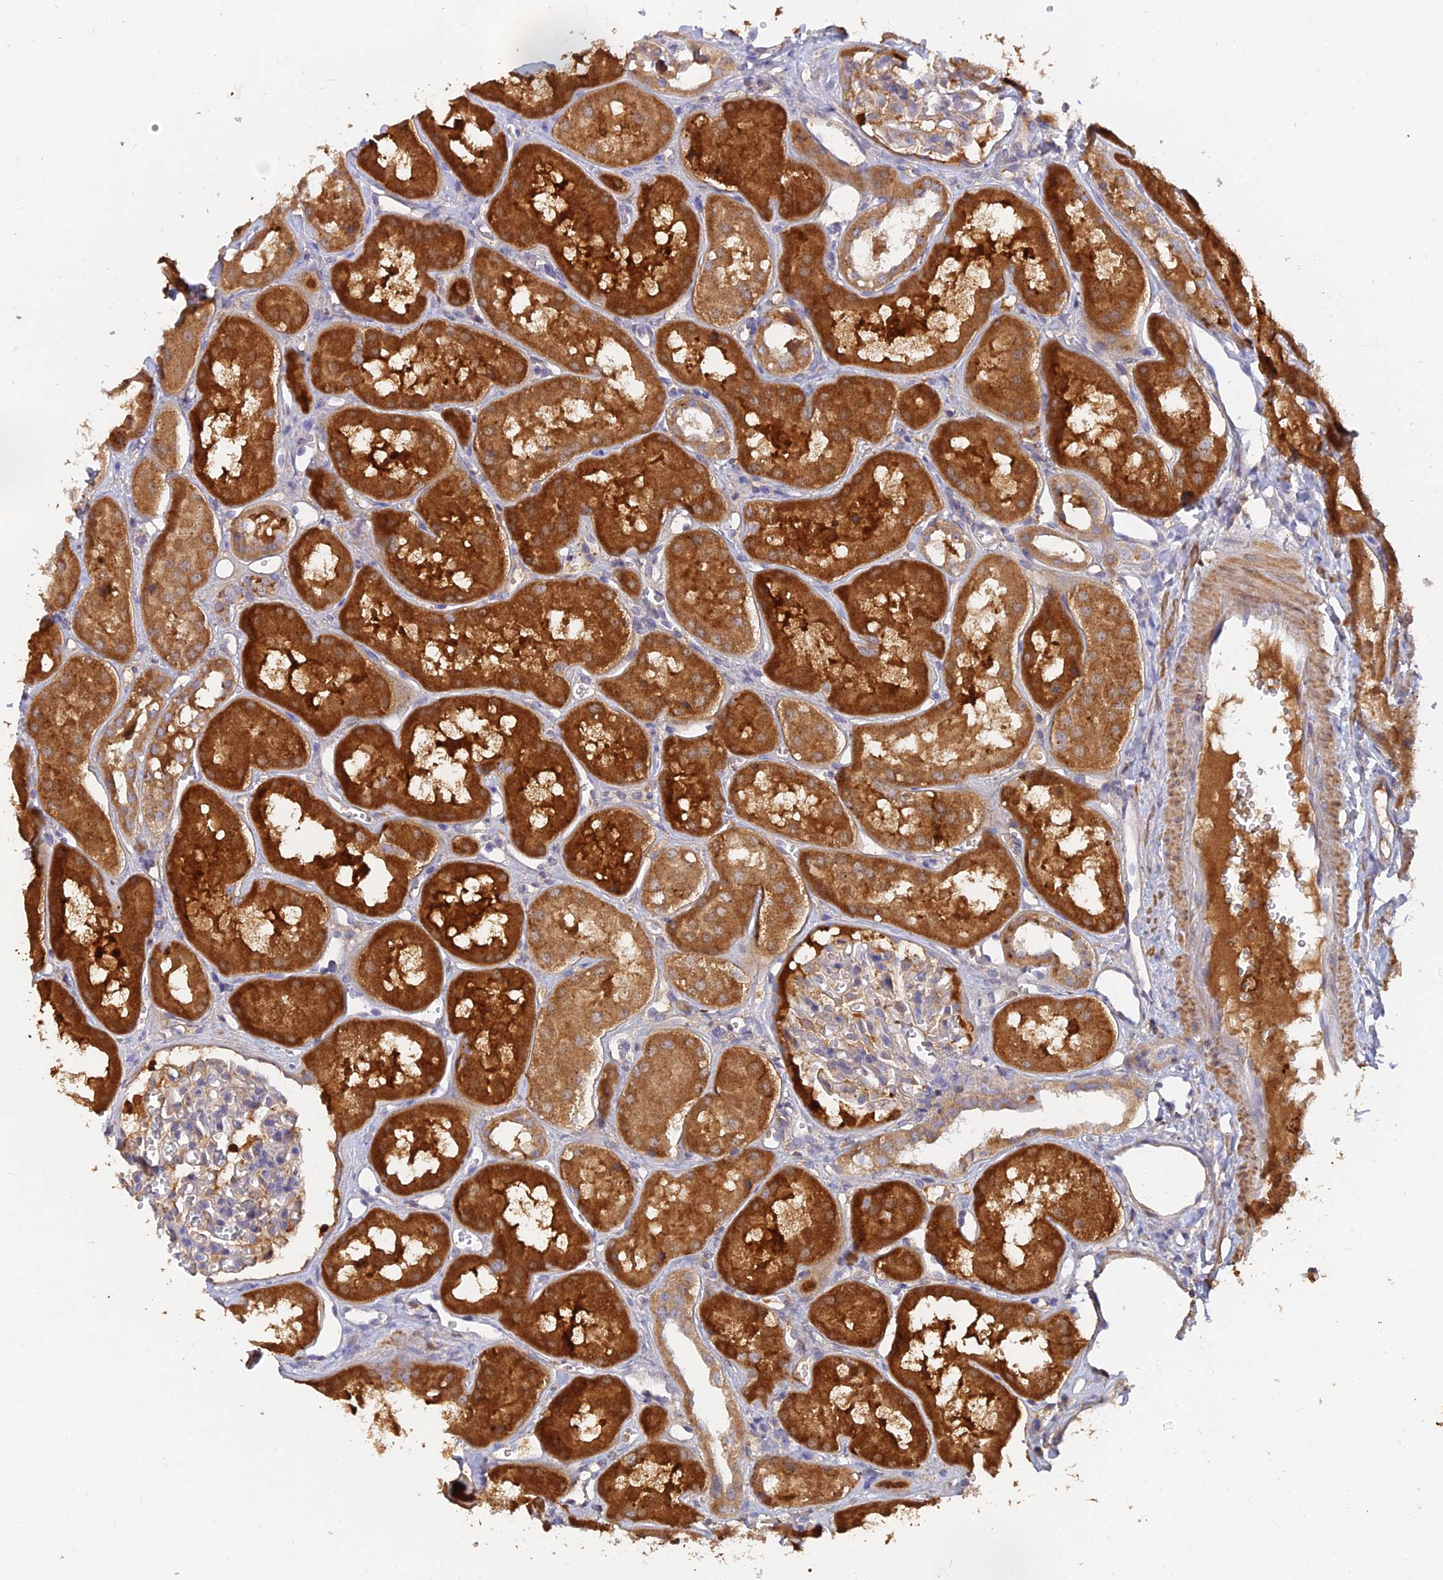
{"staining": {"intensity": "moderate", "quantity": "<25%", "location": "cytoplasmic/membranous"}, "tissue": "kidney", "cell_type": "Cells in glomeruli", "image_type": "normal", "snomed": [{"axis": "morphology", "description": "Normal tissue, NOS"}, {"axis": "topography", "description": "Kidney"}], "caption": "Kidney stained with DAB IHC reveals low levels of moderate cytoplasmic/membranous expression in about <25% of cells in glomeruli.", "gene": "ACSM5", "patient": {"sex": "male", "age": 16}}